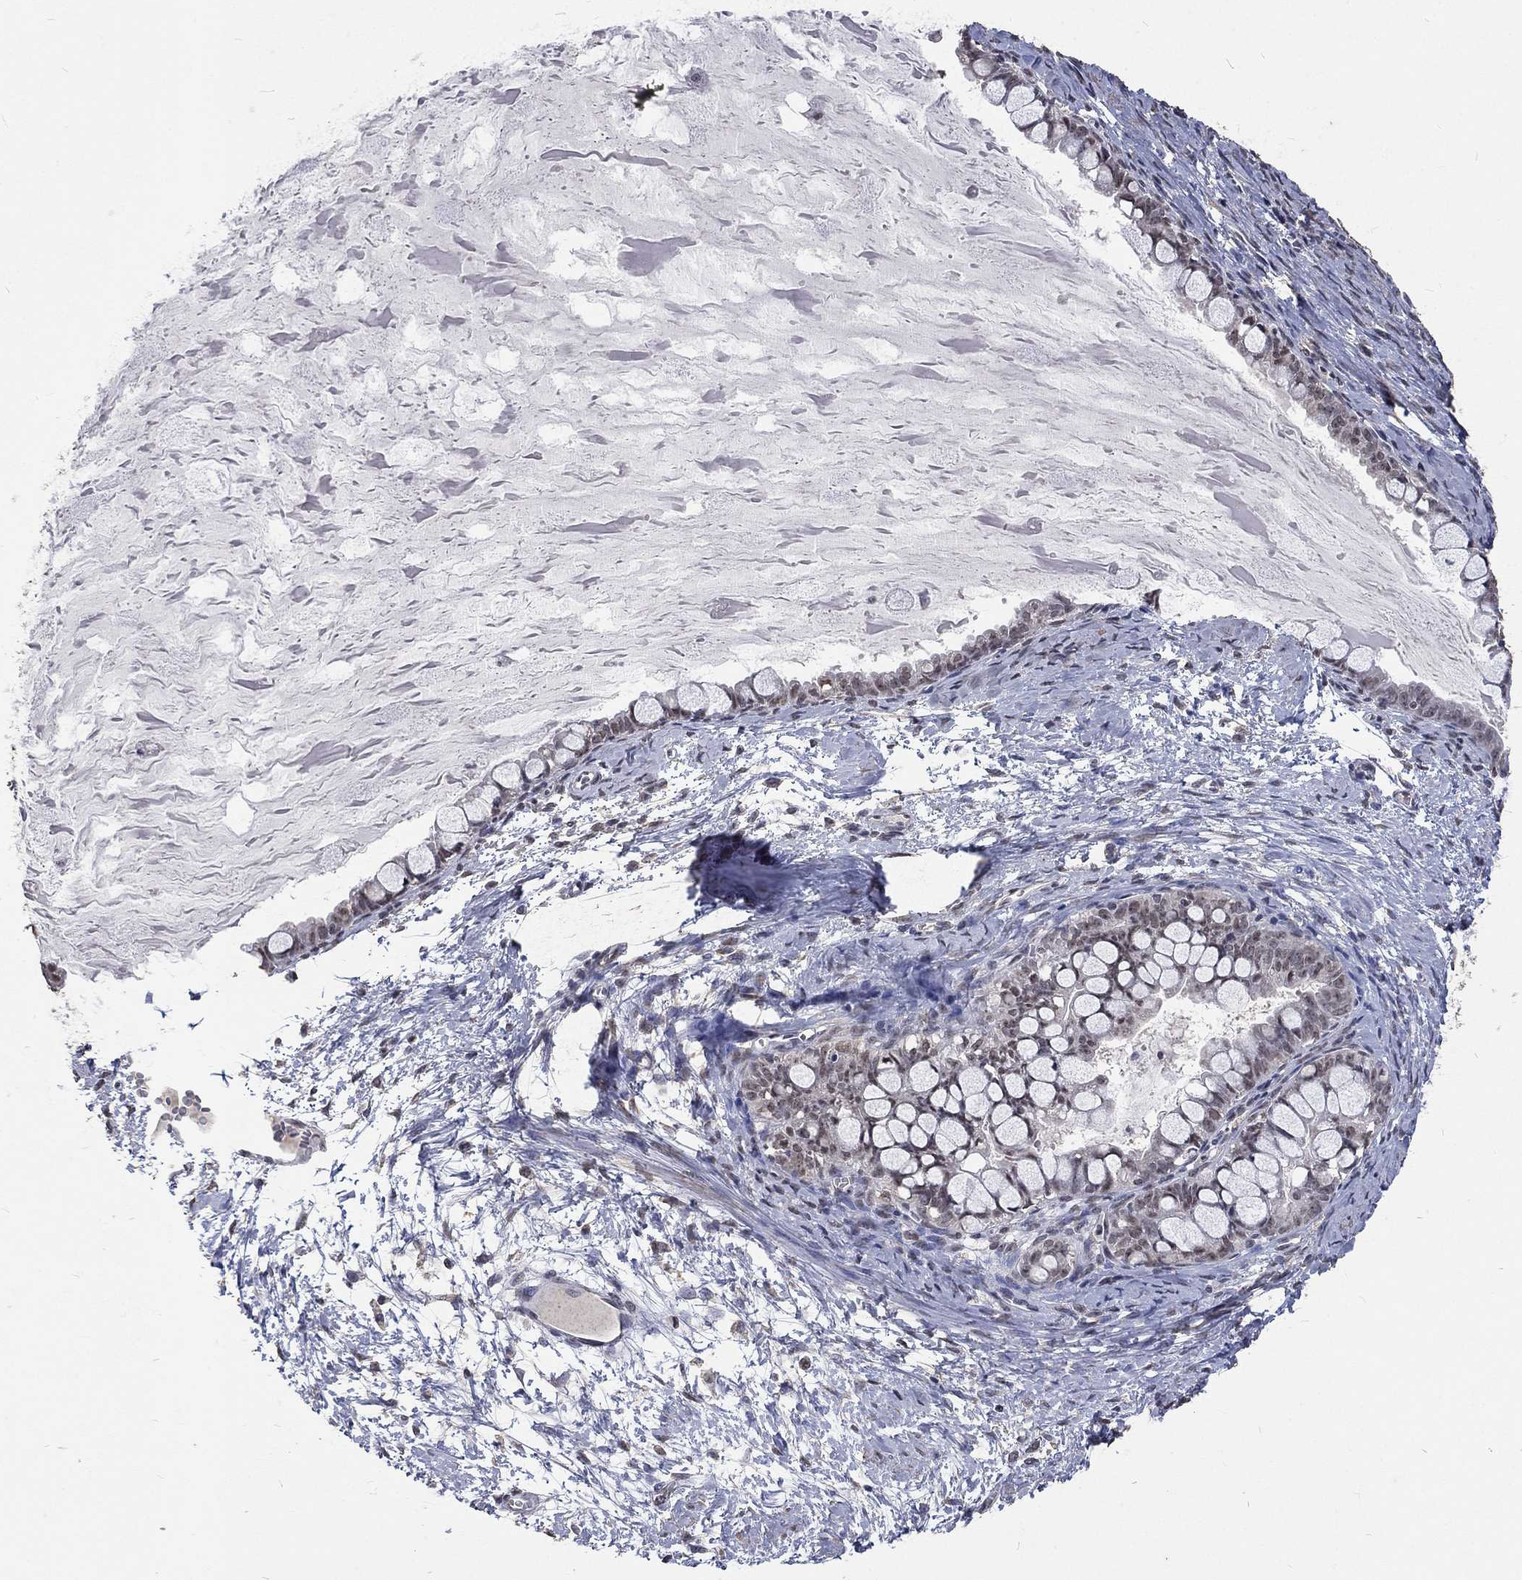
{"staining": {"intensity": "negative", "quantity": "none", "location": "none"}, "tissue": "ovarian cancer", "cell_type": "Tumor cells", "image_type": "cancer", "snomed": [{"axis": "morphology", "description": "Cystadenocarcinoma, mucinous, NOS"}, {"axis": "topography", "description": "Ovary"}], "caption": "Tumor cells are negative for protein expression in human ovarian cancer.", "gene": "SPATA33", "patient": {"sex": "female", "age": 63}}